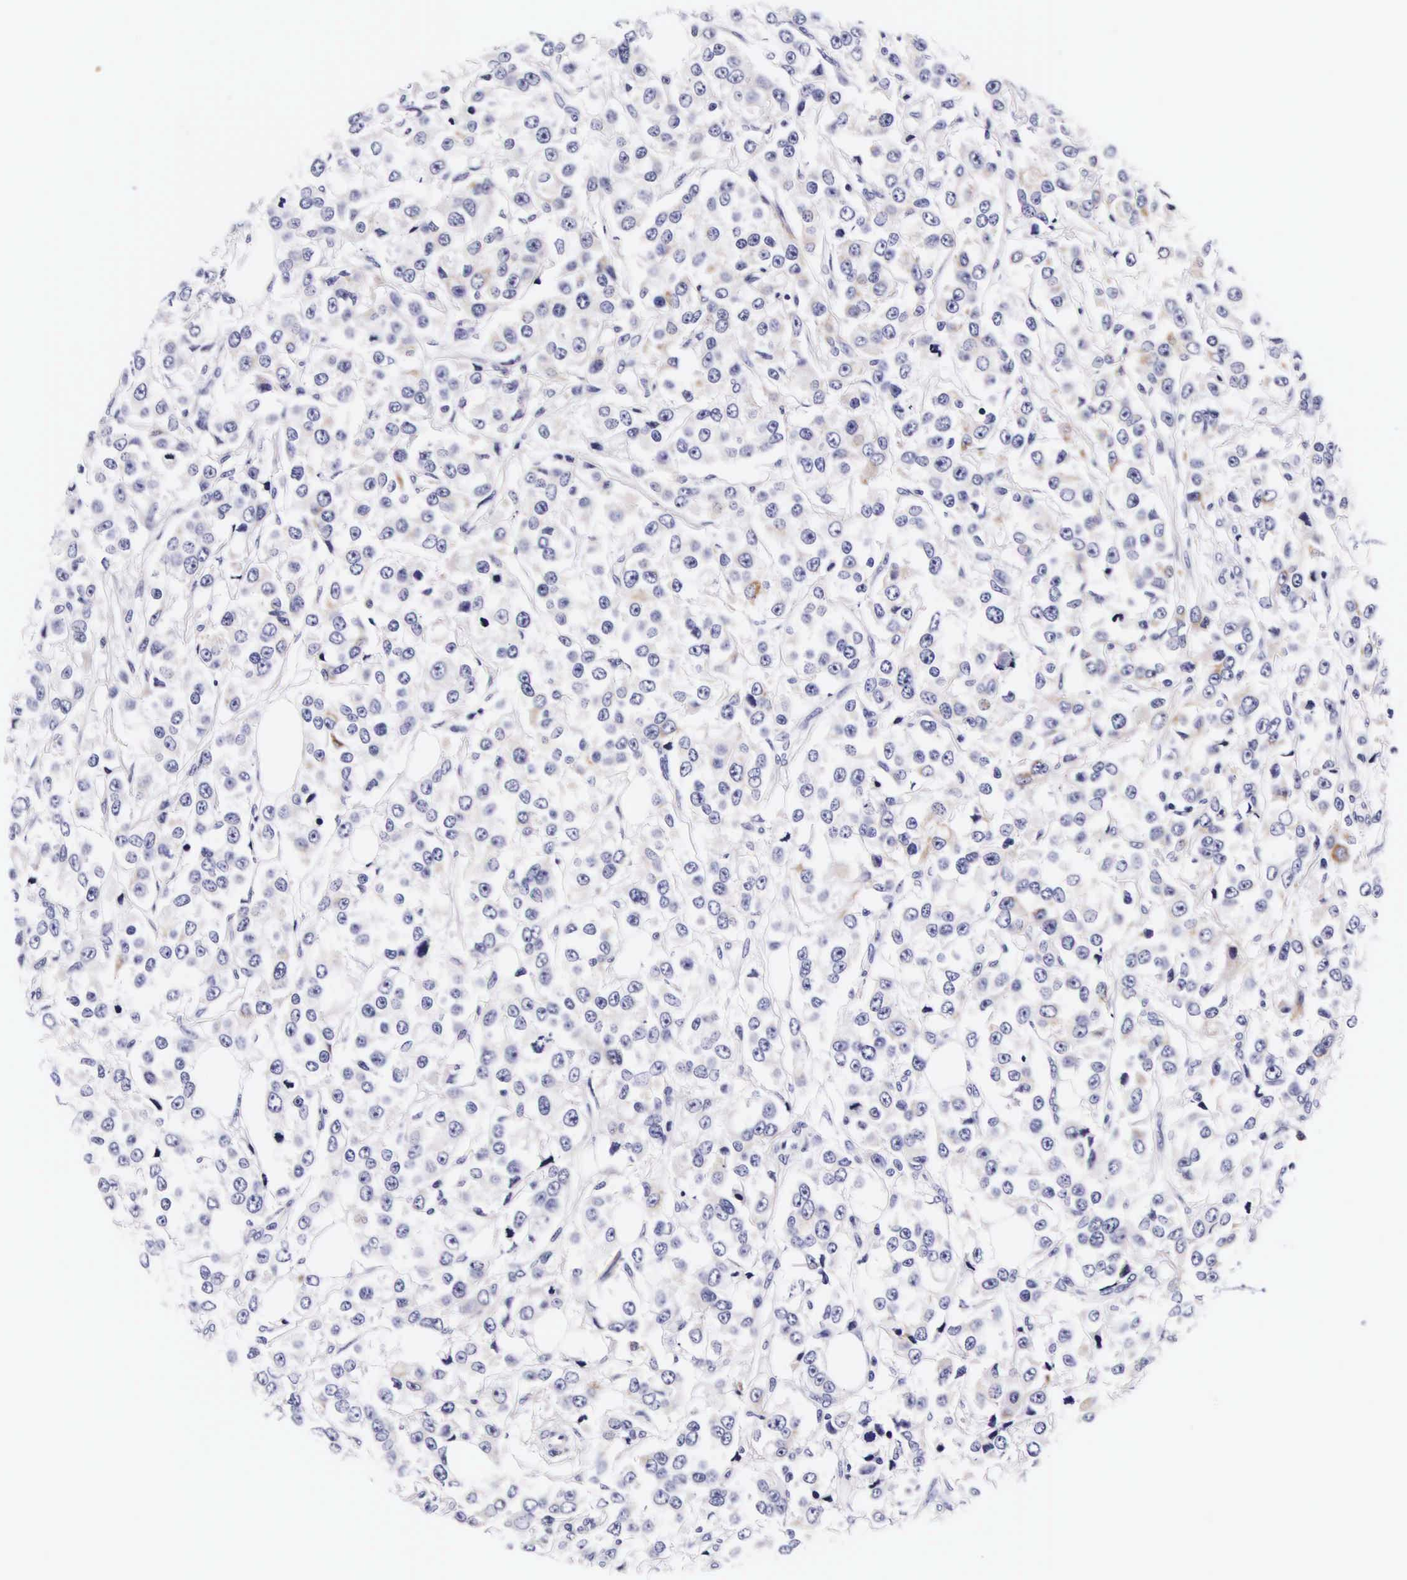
{"staining": {"intensity": "negative", "quantity": "none", "location": "none"}, "tissue": "breast cancer", "cell_type": "Tumor cells", "image_type": "cancer", "snomed": [{"axis": "morphology", "description": "Duct carcinoma"}, {"axis": "topography", "description": "Breast"}], "caption": "Breast cancer (intraductal carcinoma) was stained to show a protein in brown. There is no significant staining in tumor cells. The staining was performed using DAB to visualize the protein expression in brown, while the nuclei were stained in blue with hematoxylin (Magnification: 20x).", "gene": "UPRT", "patient": {"sex": "female", "age": 58}}